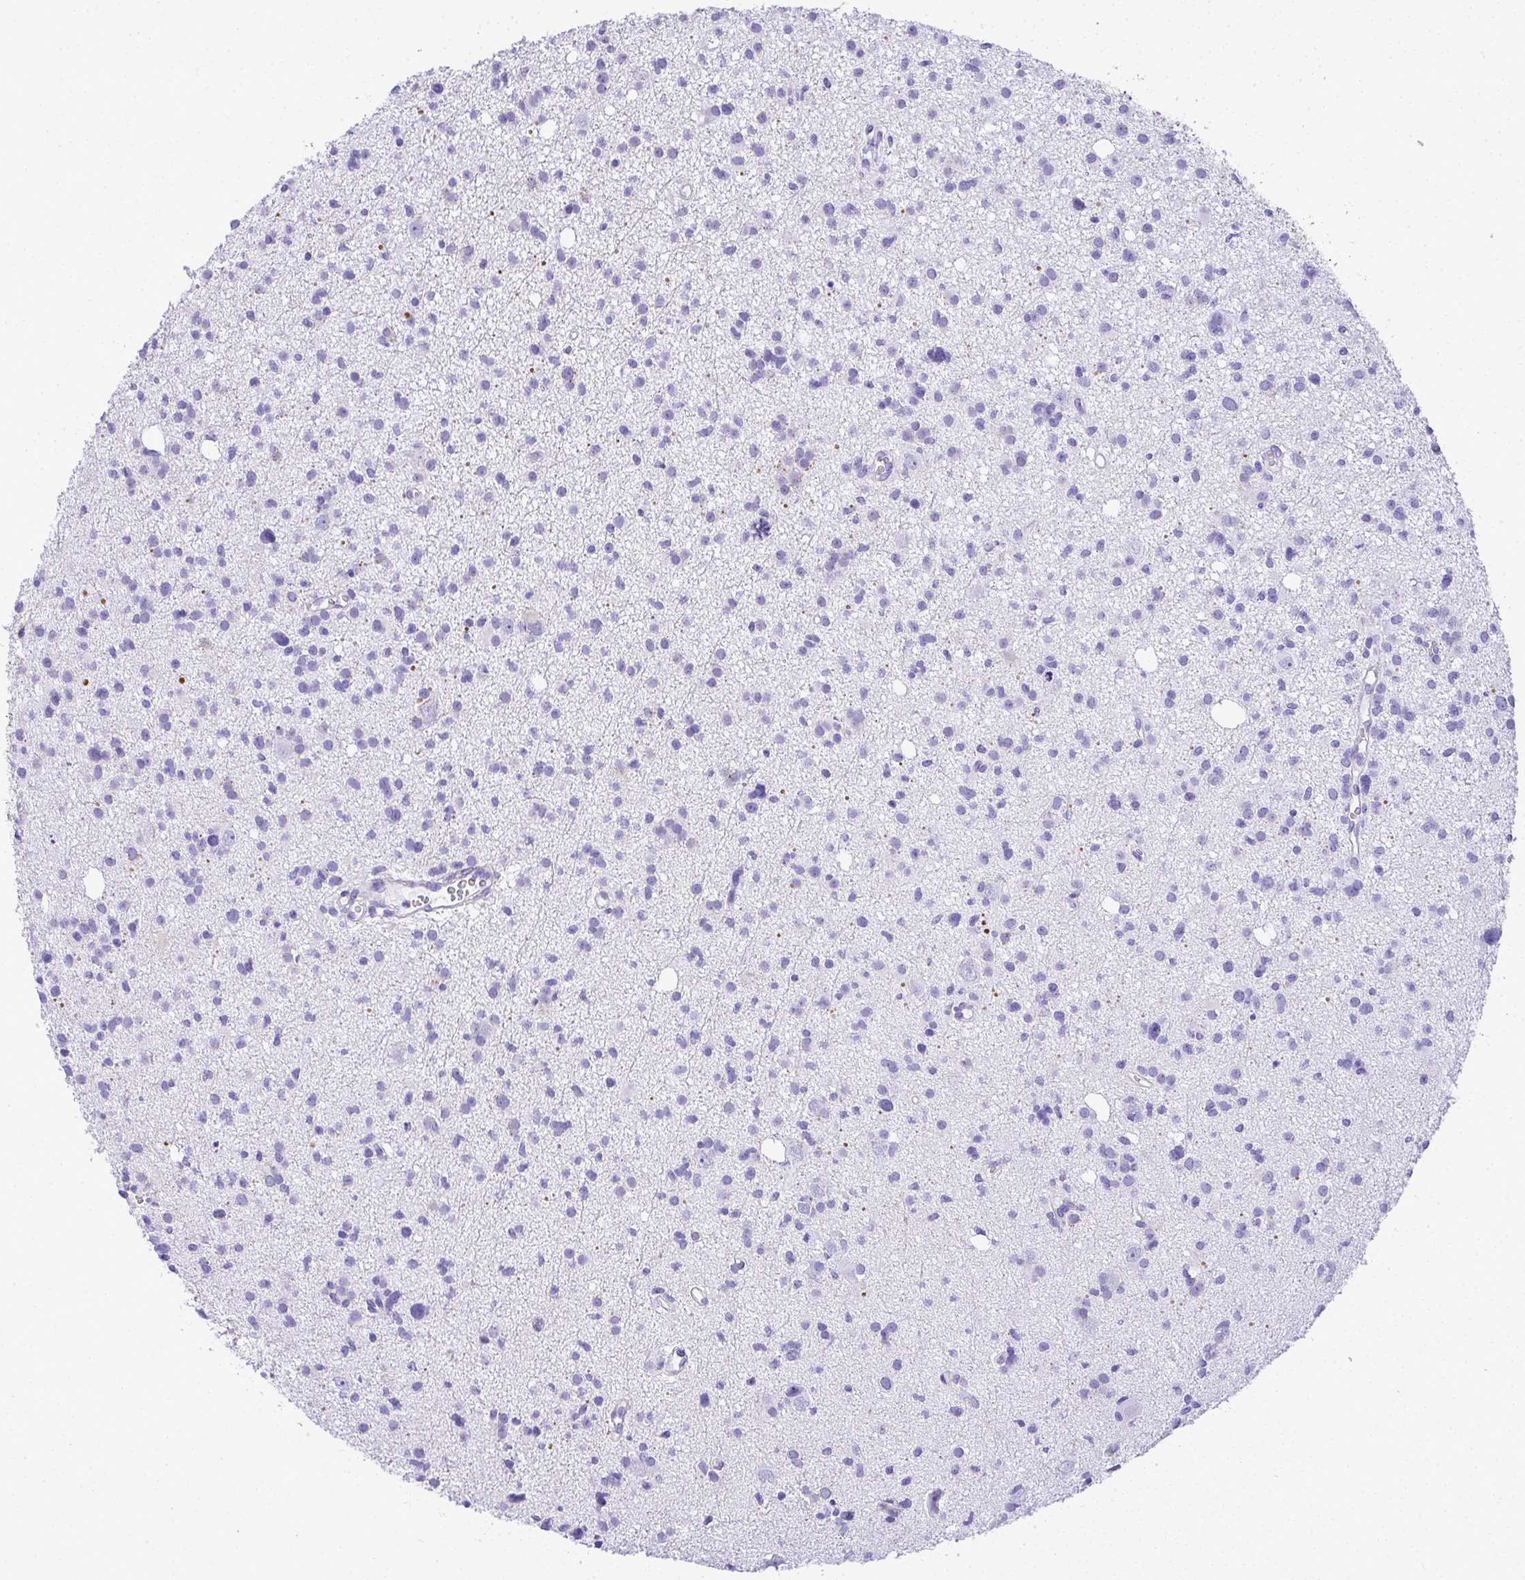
{"staining": {"intensity": "negative", "quantity": "none", "location": "none"}, "tissue": "glioma", "cell_type": "Tumor cells", "image_type": "cancer", "snomed": [{"axis": "morphology", "description": "Glioma, malignant, High grade"}, {"axis": "topography", "description": "Brain"}], "caption": "Photomicrograph shows no protein expression in tumor cells of glioma tissue.", "gene": "ADRA2C", "patient": {"sex": "male", "age": 23}}